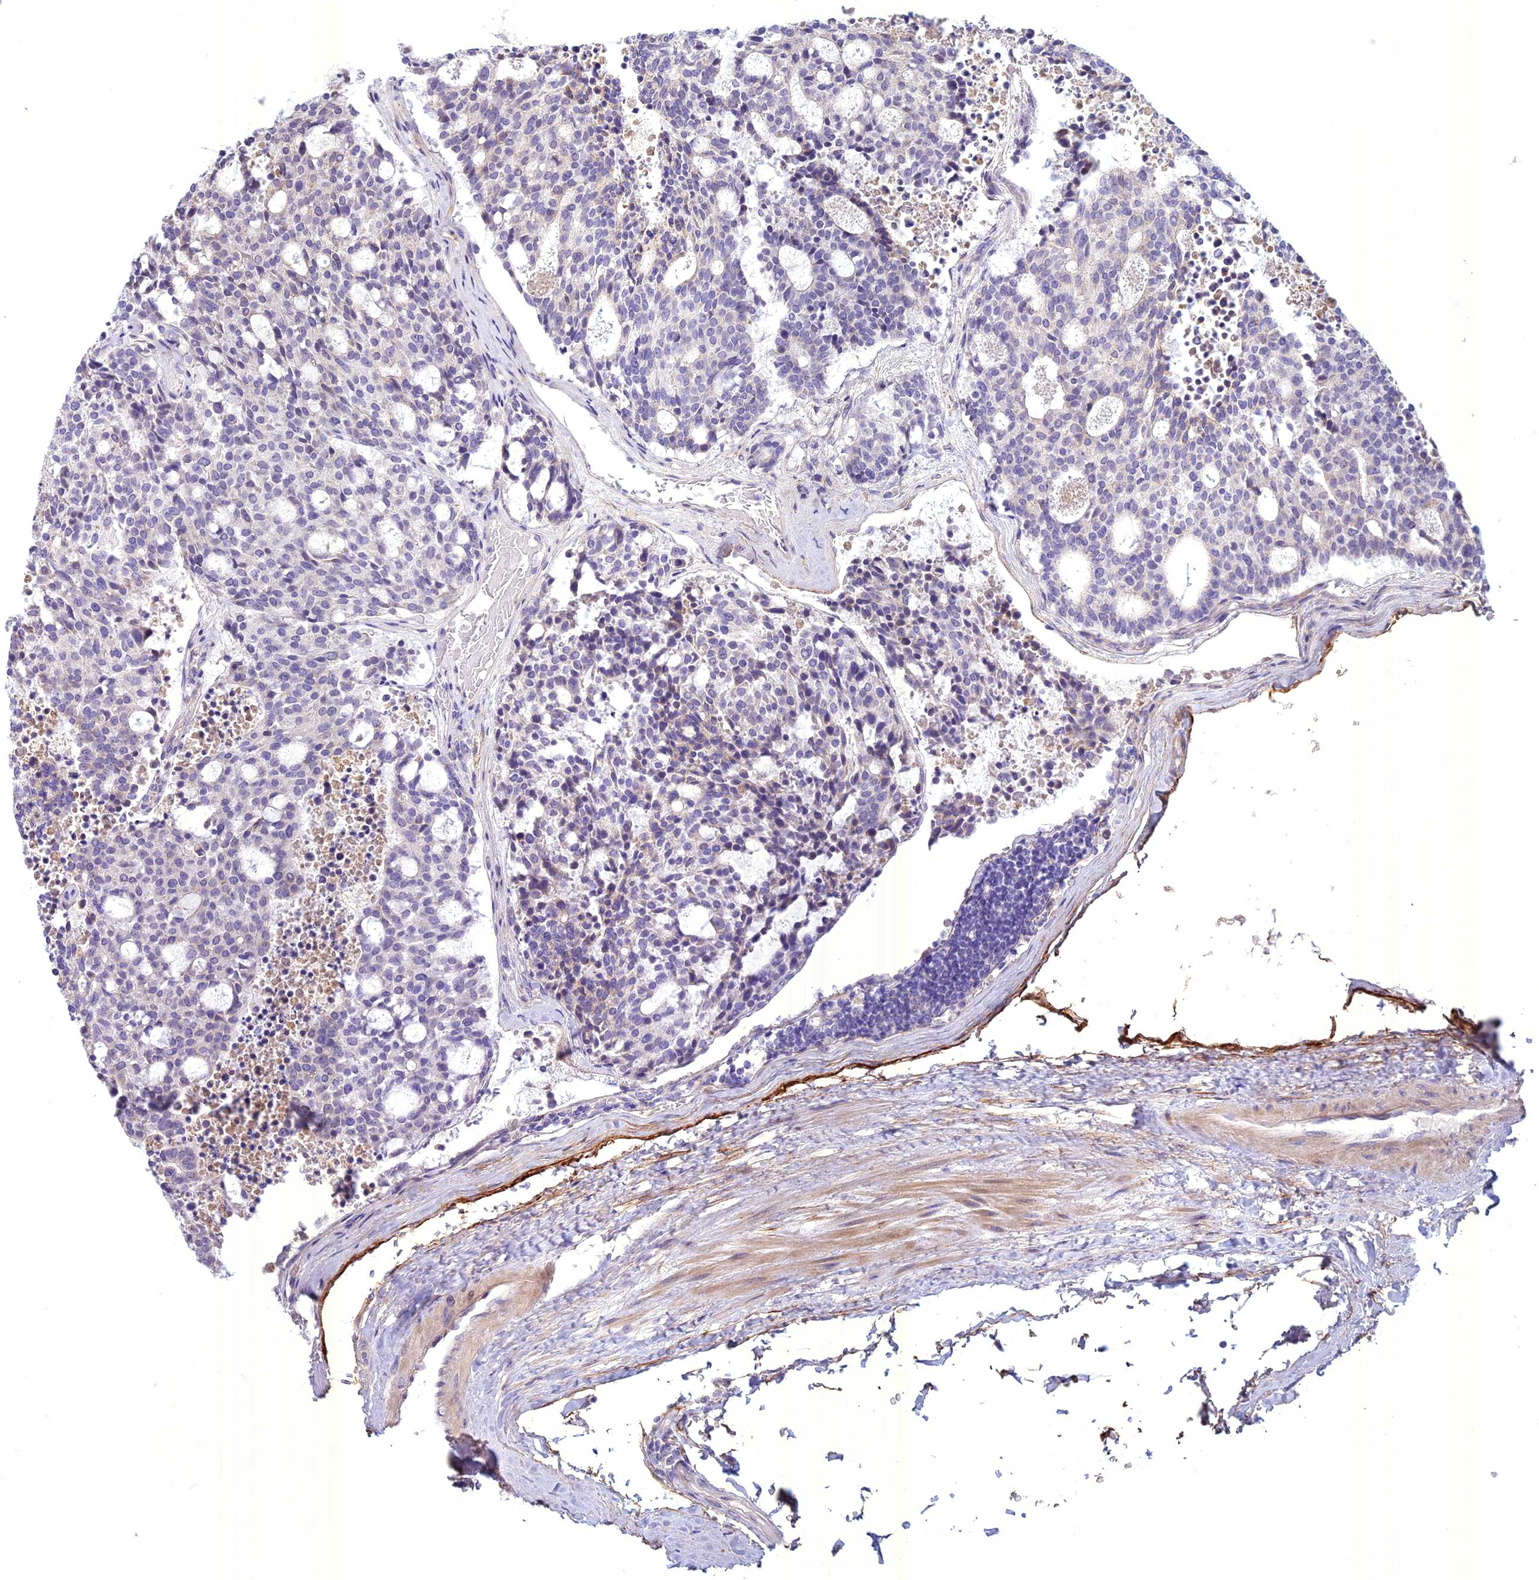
{"staining": {"intensity": "negative", "quantity": "none", "location": "none"}, "tissue": "carcinoid", "cell_type": "Tumor cells", "image_type": "cancer", "snomed": [{"axis": "morphology", "description": "Carcinoid, malignant, NOS"}, {"axis": "topography", "description": "Pancreas"}], "caption": "IHC photomicrograph of neoplastic tissue: carcinoid stained with DAB exhibits no significant protein staining in tumor cells.", "gene": "SPHKAP", "patient": {"sex": "female", "age": 54}}